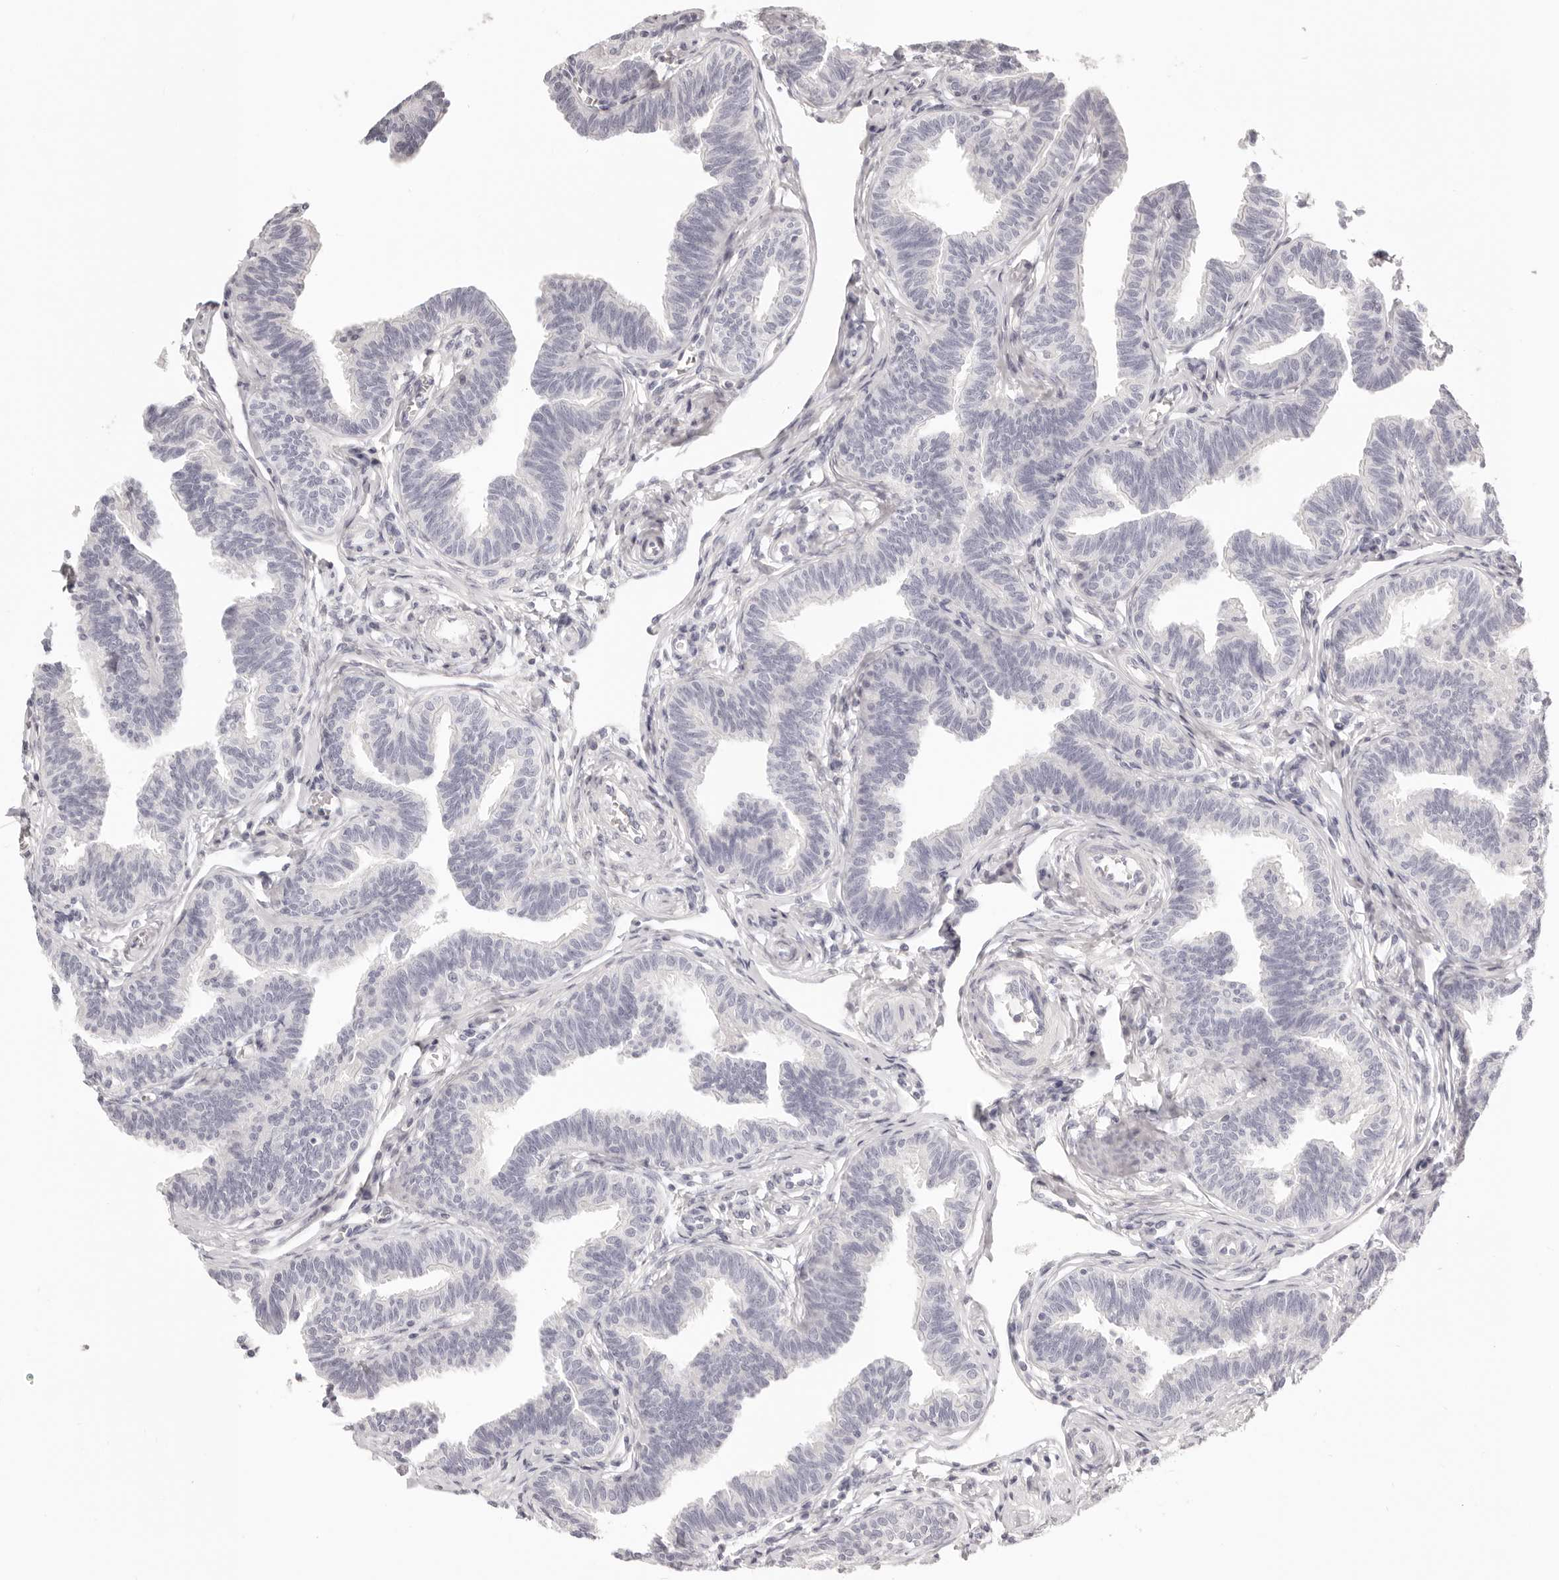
{"staining": {"intensity": "negative", "quantity": "none", "location": "none"}, "tissue": "fallopian tube", "cell_type": "Glandular cells", "image_type": "normal", "snomed": [{"axis": "morphology", "description": "Normal tissue, NOS"}, {"axis": "topography", "description": "Fallopian tube"}, {"axis": "topography", "description": "Ovary"}], "caption": "IHC of unremarkable fallopian tube exhibits no expression in glandular cells.", "gene": "FABP1", "patient": {"sex": "female", "age": 23}}